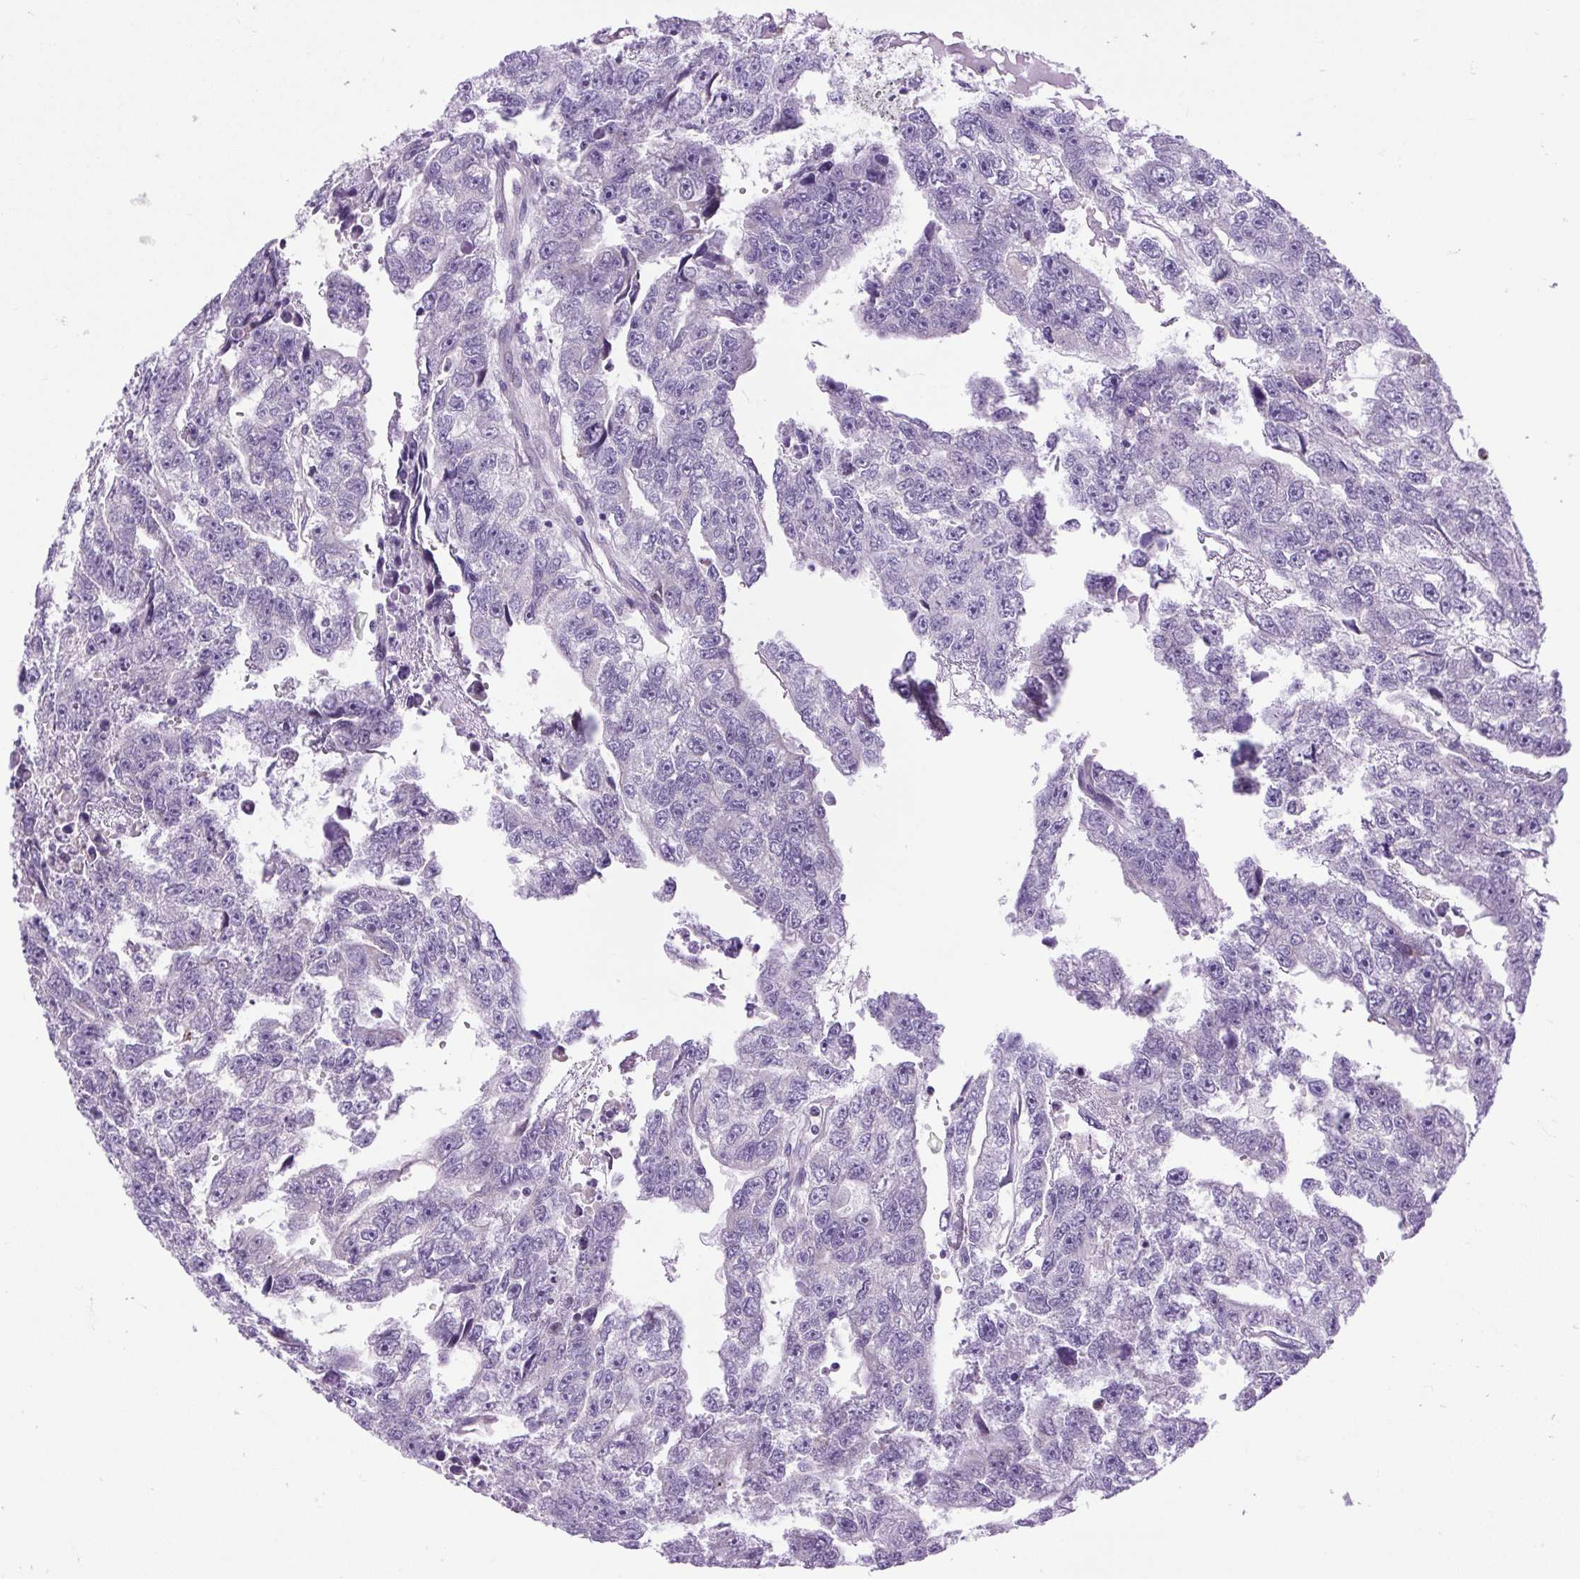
{"staining": {"intensity": "negative", "quantity": "none", "location": "none"}, "tissue": "testis cancer", "cell_type": "Tumor cells", "image_type": "cancer", "snomed": [{"axis": "morphology", "description": "Carcinoma, Embryonal, NOS"}, {"axis": "topography", "description": "Testis"}], "caption": "Photomicrograph shows no significant protein staining in tumor cells of testis cancer. (Stains: DAB immunohistochemistry with hematoxylin counter stain, Microscopy: brightfield microscopy at high magnification).", "gene": "SCO2", "patient": {"sex": "male", "age": 20}}